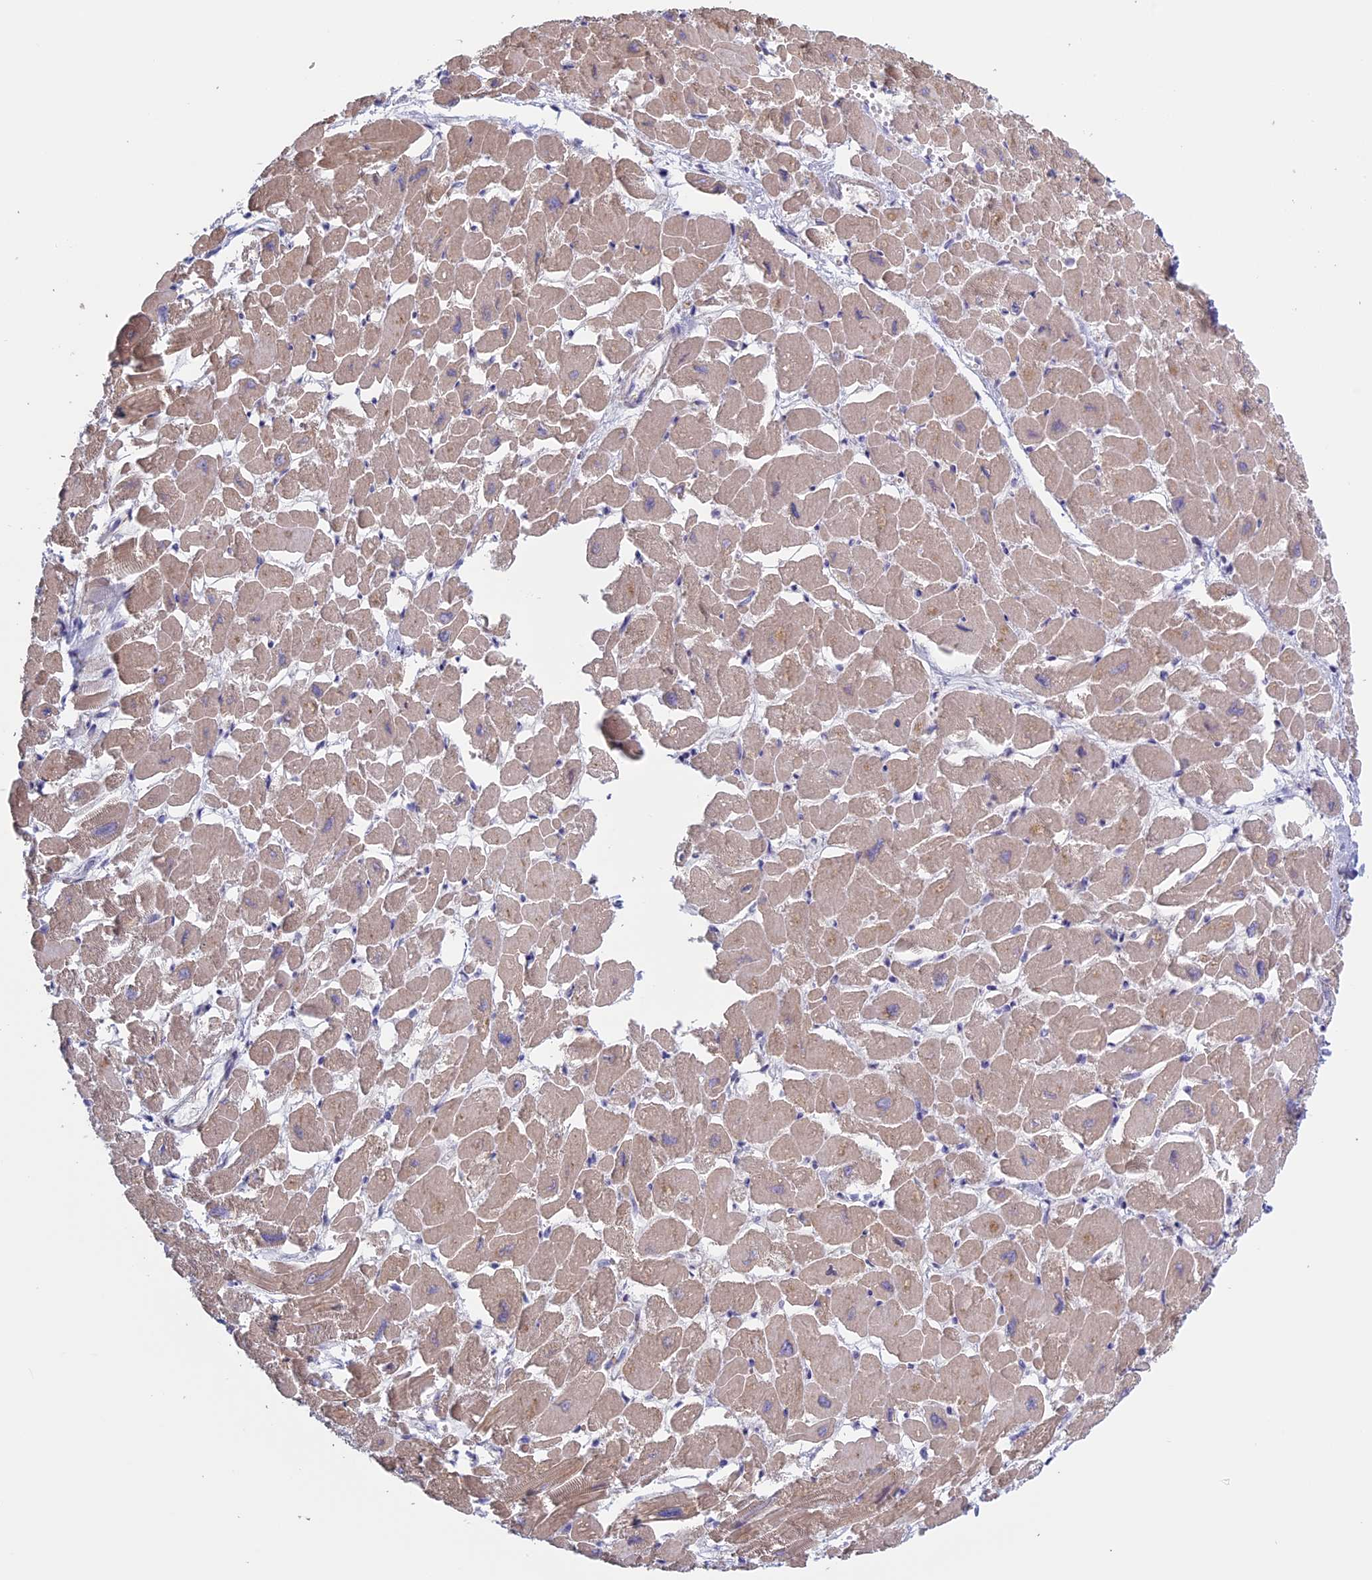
{"staining": {"intensity": "weak", "quantity": "25%-75%", "location": "cytoplasmic/membranous"}, "tissue": "heart muscle", "cell_type": "Cardiomyocytes", "image_type": "normal", "snomed": [{"axis": "morphology", "description": "Normal tissue, NOS"}, {"axis": "topography", "description": "Heart"}], "caption": "Protein positivity by immunohistochemistry (IHC) demonstrates weak cytoplasmic/membranous staining in about 25%-75% of cardiomyocytes in benign heart muscle. Using DAB (brown) and hematoxylin (blue) stains, captured at high magnification using brightfield microscopy.", "gene": "BCL2L10", "patient": {"sex": "male", "age": 54}}